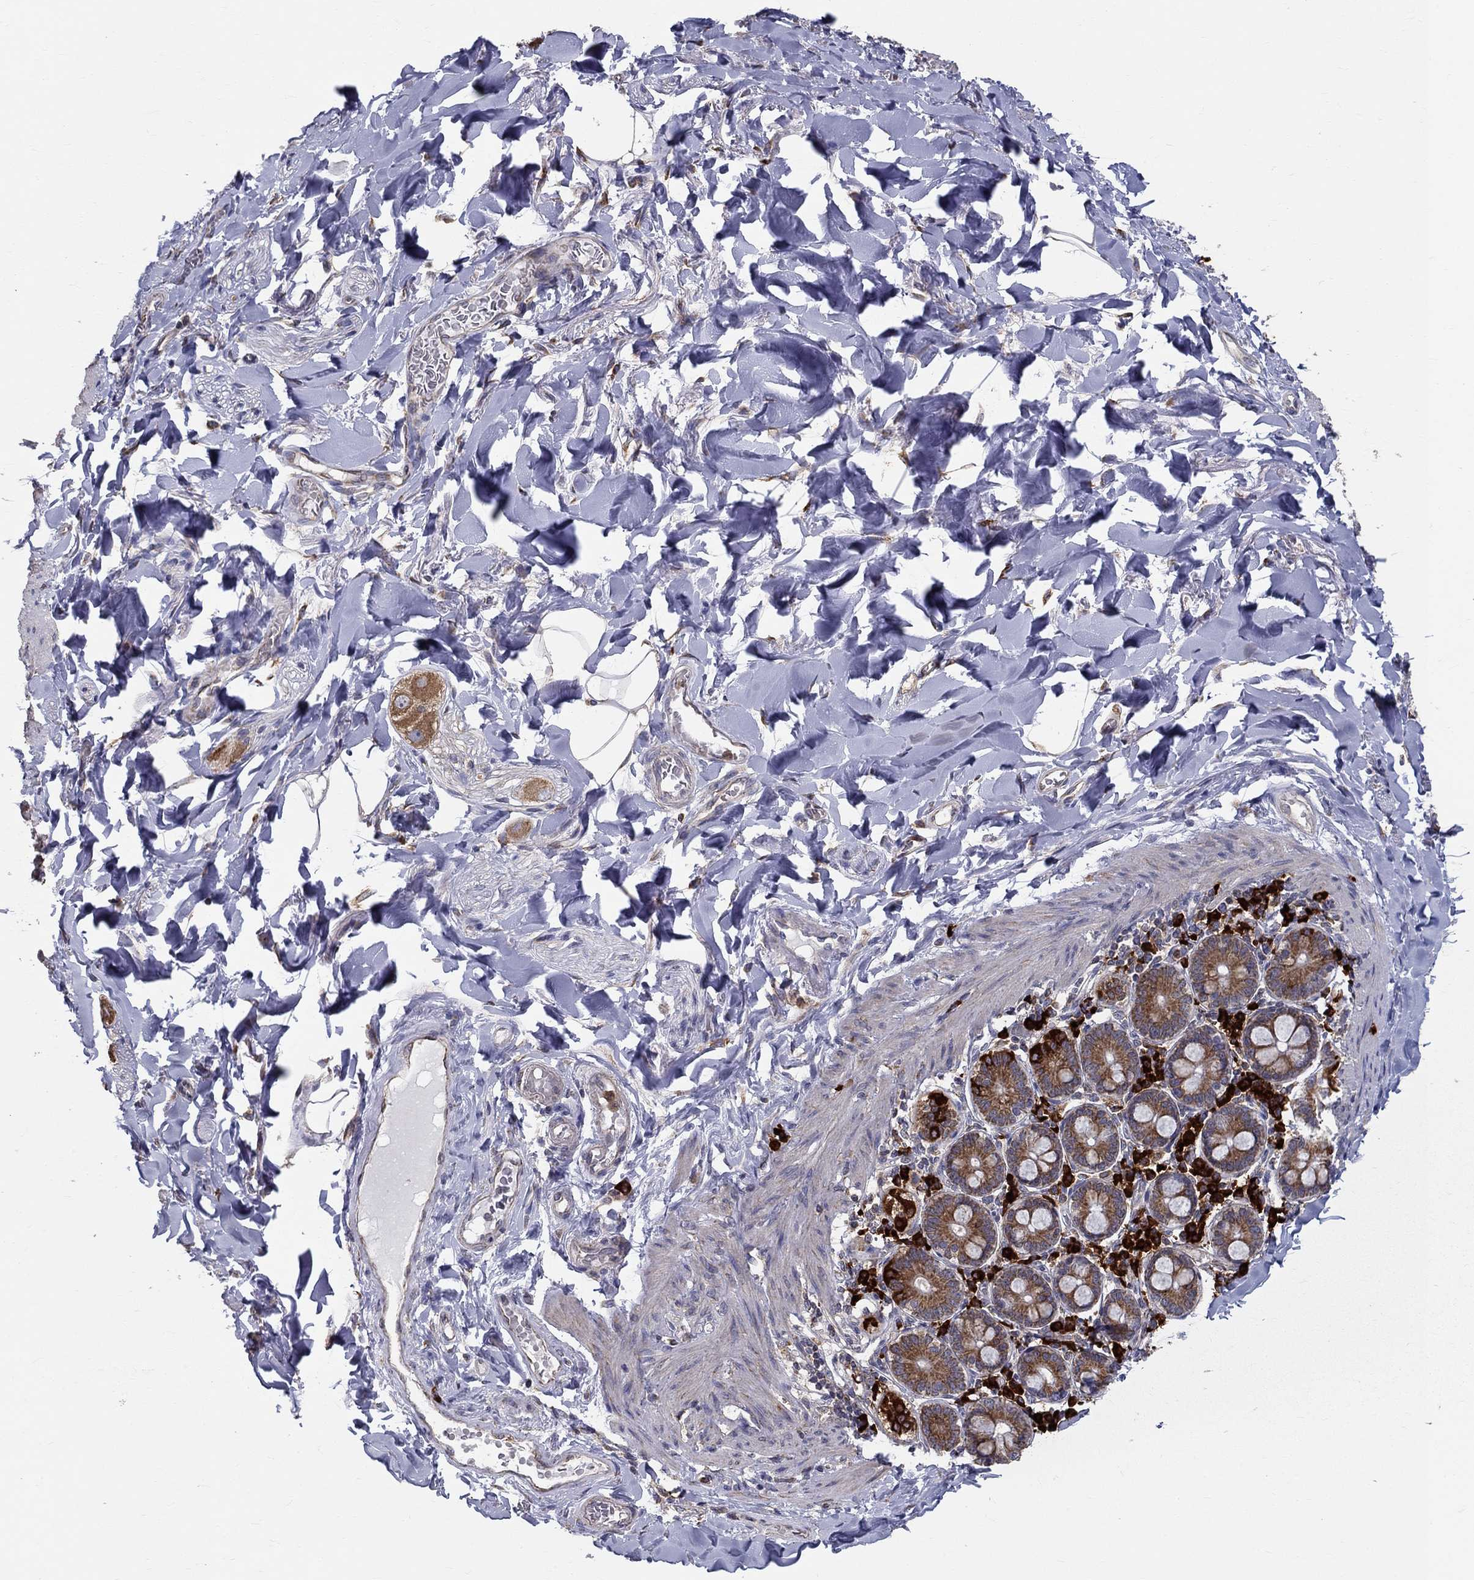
{"staining": {"intensity": "negative", "quantity": "none", "location": "none"}, "tissue": "adipose tissue", "cell_type": "Adipocytes", "image_type": "normal", "snomed": [{"axis": "morphology", "description": "Normal tissue, NOS"}, {"axis": "topography", "description": "Smooth muscle"}, {"axis": "topography", "description": "Duodenum"}, {"axis": "topography", "description": "Peripheral nerve tissue"}], "caption": "The image displays no staining of adipocytes in benign adipose tissue.", "gene": "PRDX4", "patient": {"sex": "female", "age": 61}}